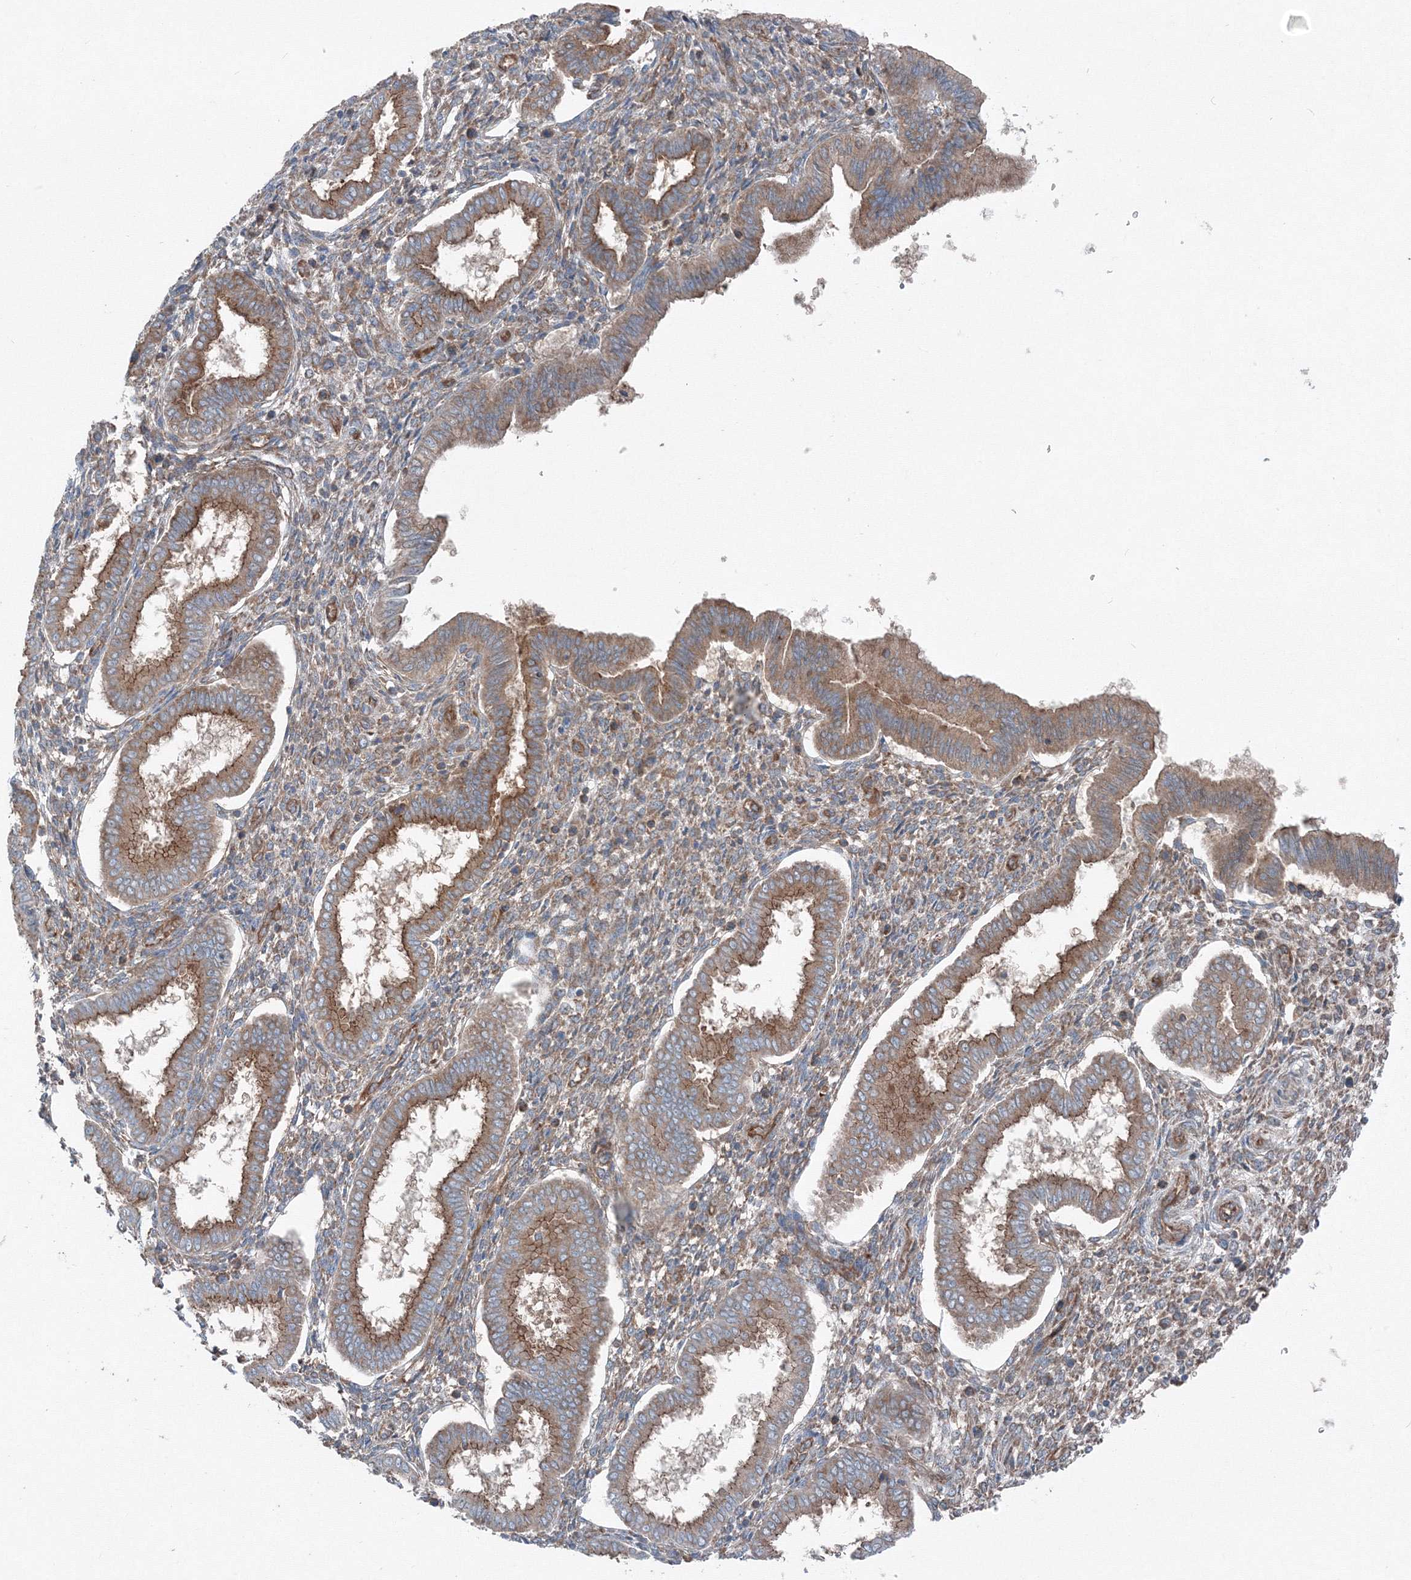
{"staining": {"intensity": "moderate", "quantity": "<25%", "location": "cytoplasmic/membranous"}, "tissue": "endometrium", "cell_type": "Cells in endometrial stroma", "image_type": "normal", "snomed": [{"axis": "morphology", "description": "Normal tissue, NOS"}, {"axis": "topography", "description": "Endometrium"}], "caption": "Immunohistochemistry (IHC) staining of benign endometrium, which exhibits low levels of moderate cytoplasmic/membranous staining in approximately <25% of cells in endometrial stroma indicating moderate cytoplasmic/membranous protein staining. The staining was performed using DAB (3,3'-diaminobenzidine) (brown) for protein detection and nuclei were counterstained in hematoxylin (blue).", "gene": "TPRKB", "patient": {"sex": "female", "age": 24}}